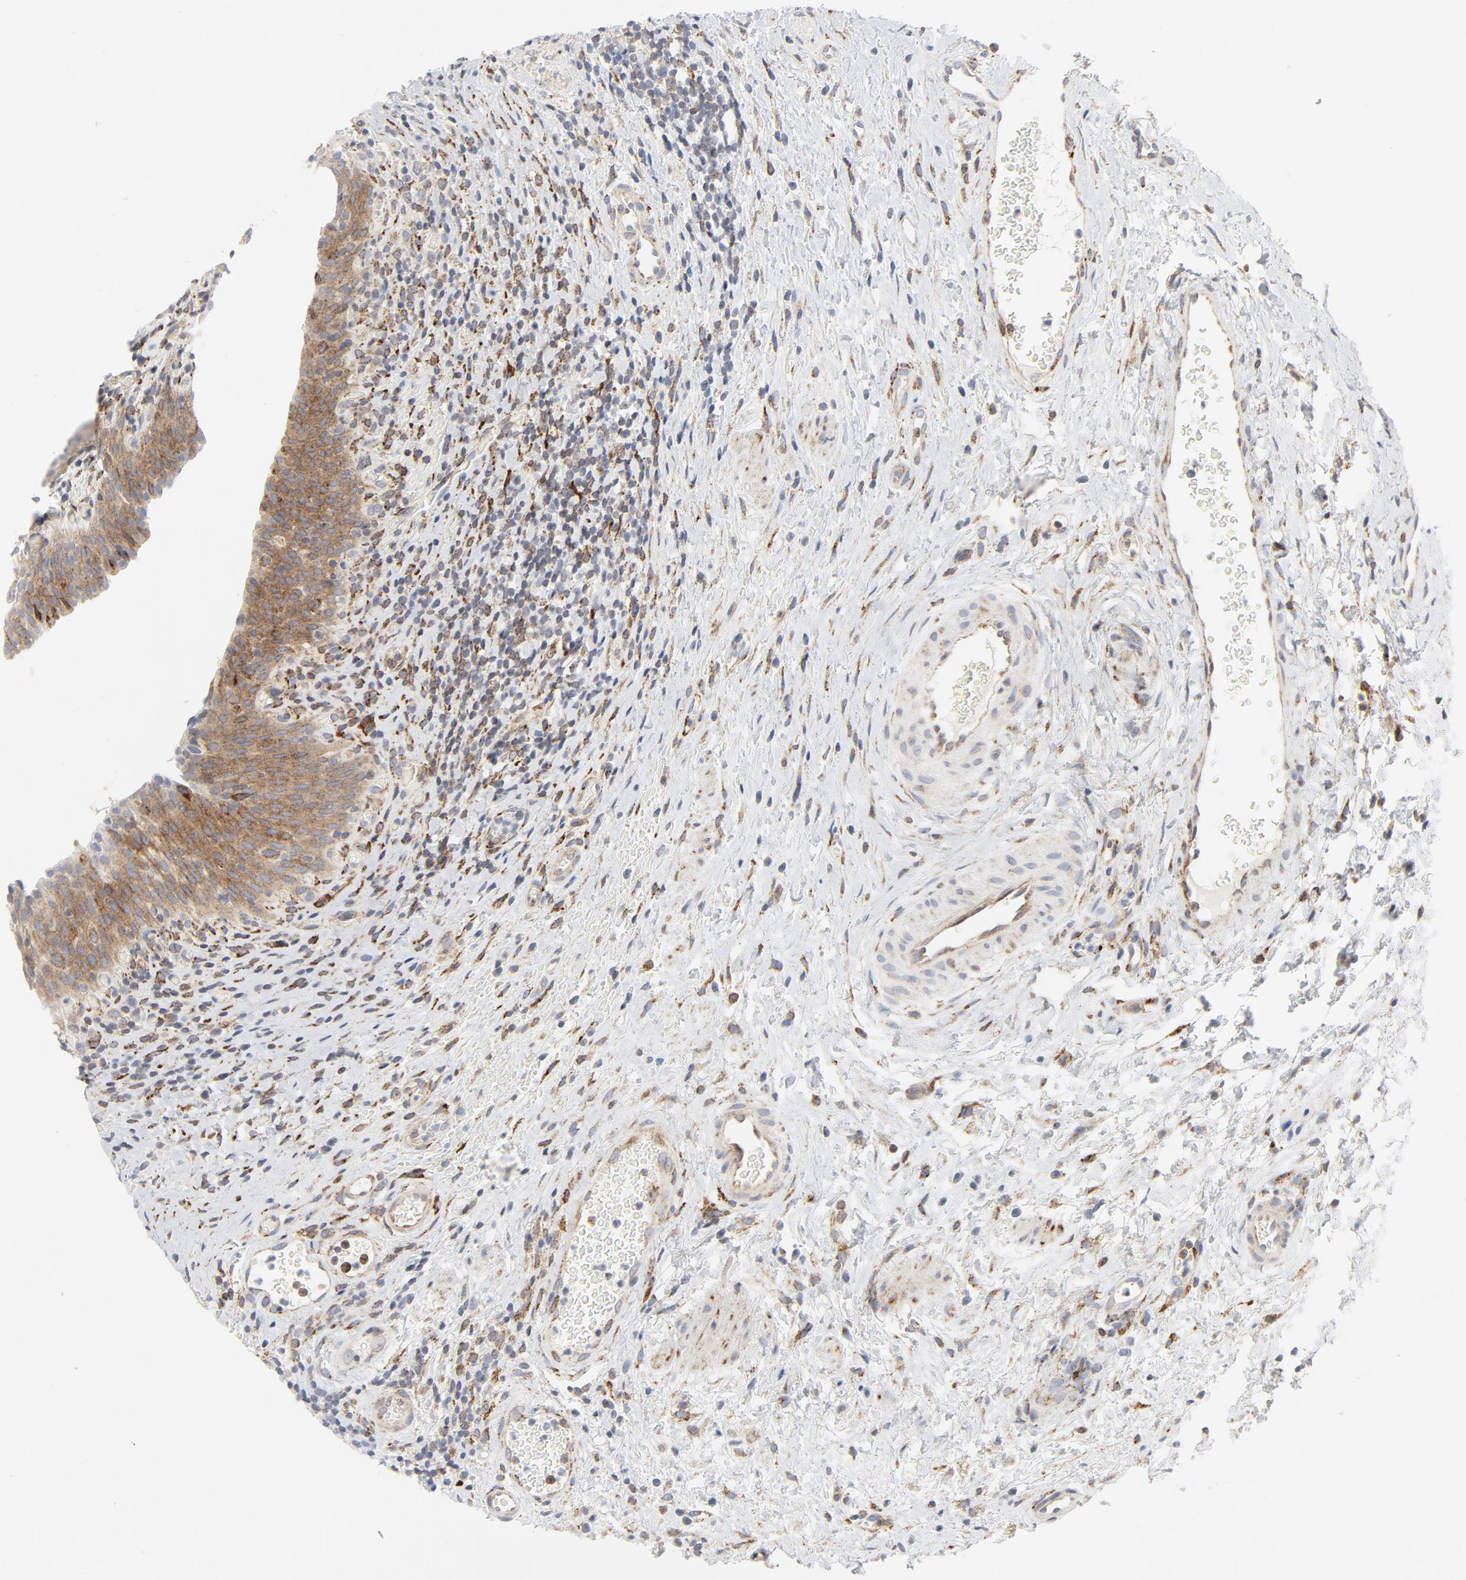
{"staining": {"intensity": "moderate", "quantity": ">75%", "location": "cytoplasmic/membranous"}, "tissue": "urinary bladder", "cell_type": "Urothelial cells", "image_type": "normal", "snomed": [{"axis": "morphology", "description": "Normal tissue, NOS"}, {"axis": "morphology", "description": "Urothelial carcinoma, High grade"}, {"axis": "topography", "description": "Urinary bladder"}], "caption": "This micrograph reveals immunohistochemistry (IHC) staining of benign urinary bladder, with medium moderate cytoplasmic/membranous staining in approximately >75% of urothelial cells.", "gene": "LRP6", "patient": {"sex": "male", "age": 51}}